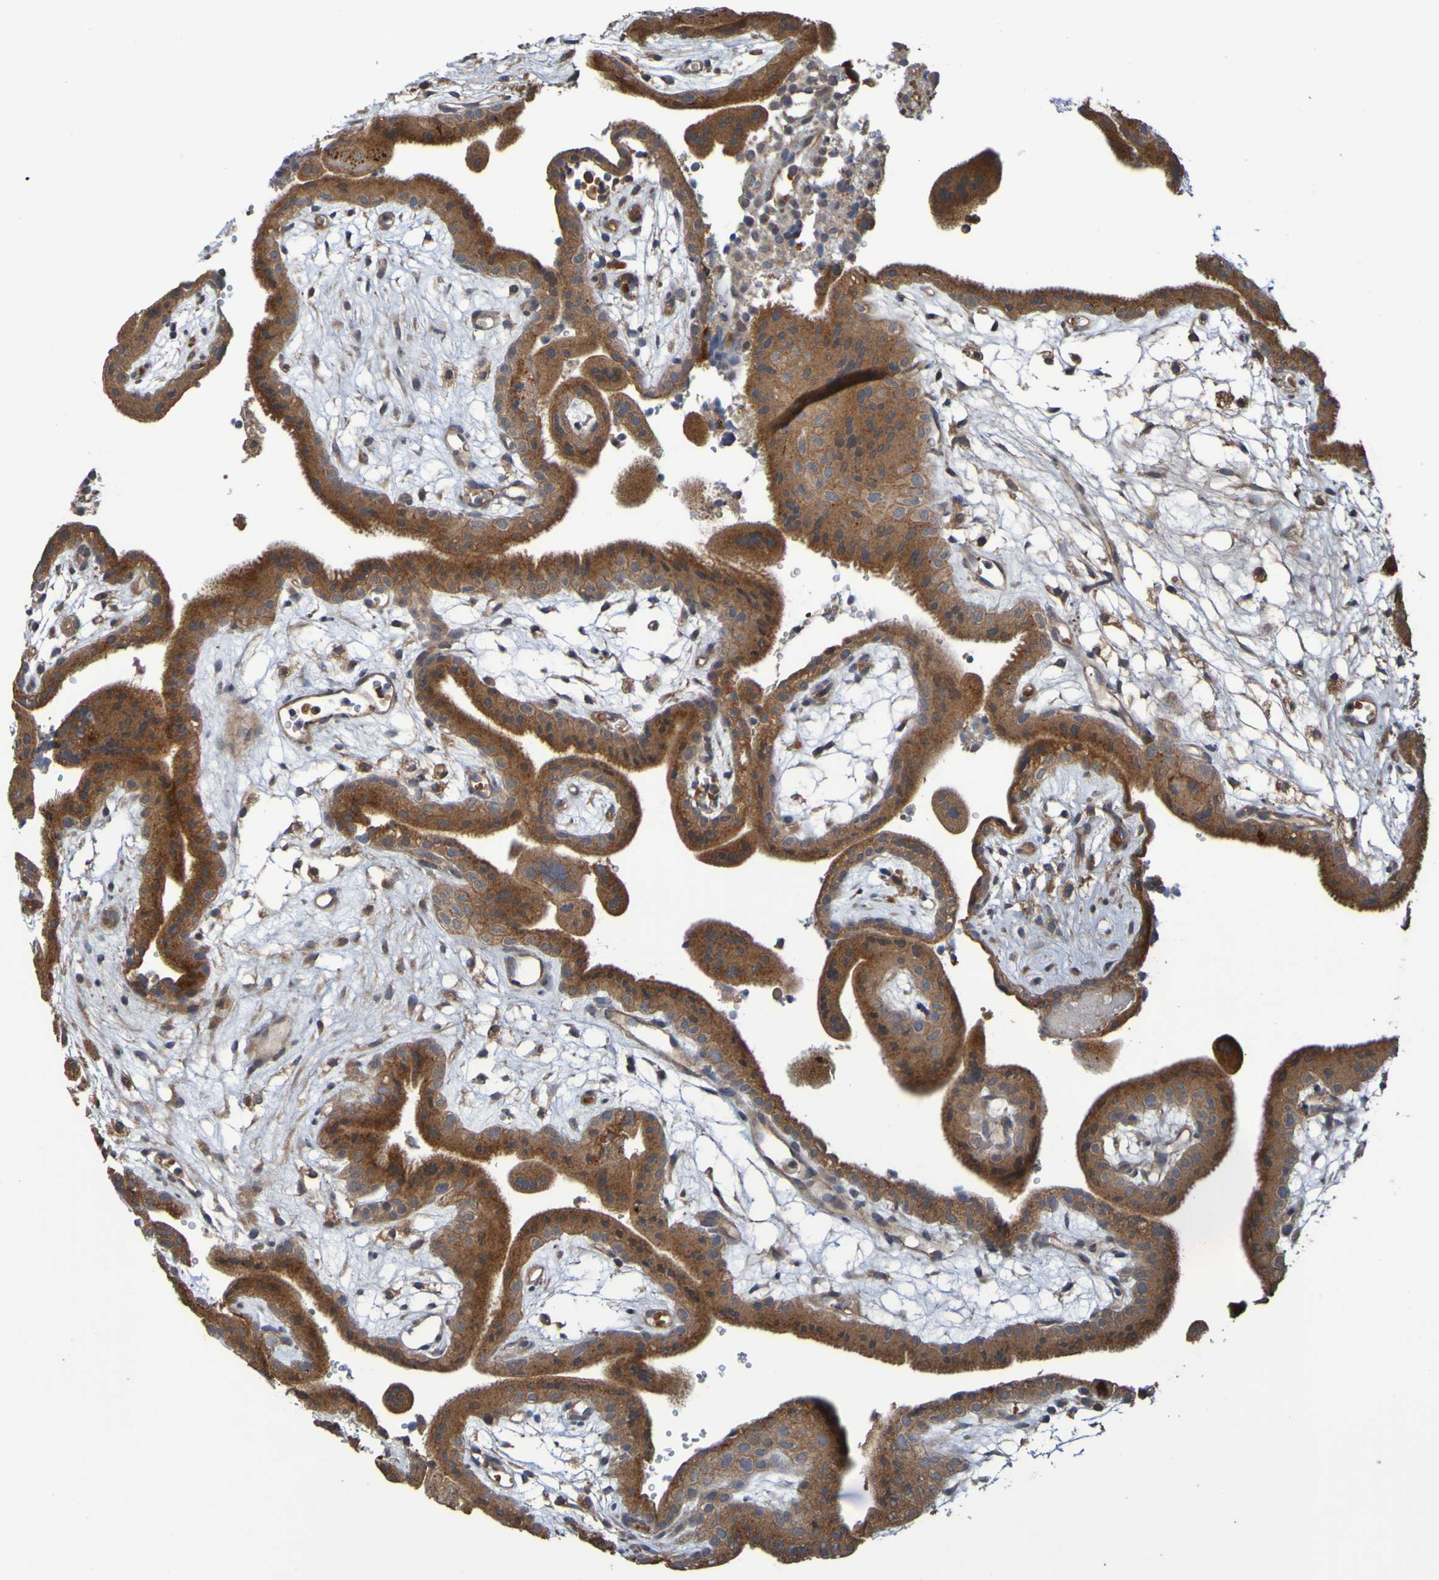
{"staining": {"intensity": "moderate", "quantity": ">75%", "location": "cytoplasmic/membranous"}, "tissue": "placenta", "cell_type": "Decidual cells", "image_type": "normal", "snomed": [{"axis": "morphology", "description": "Normal tissue, NOS"}, {"axis": "topography", "description": "Placenta"}], "caption": "This micrograph reveals IHC staining of unremarkable human placenta, with medium moderate cytoplasmic/membranous staining in about >75% of decidual cells.", "gene": "UCN", "patient": {"sex": "female", "age": 18}}